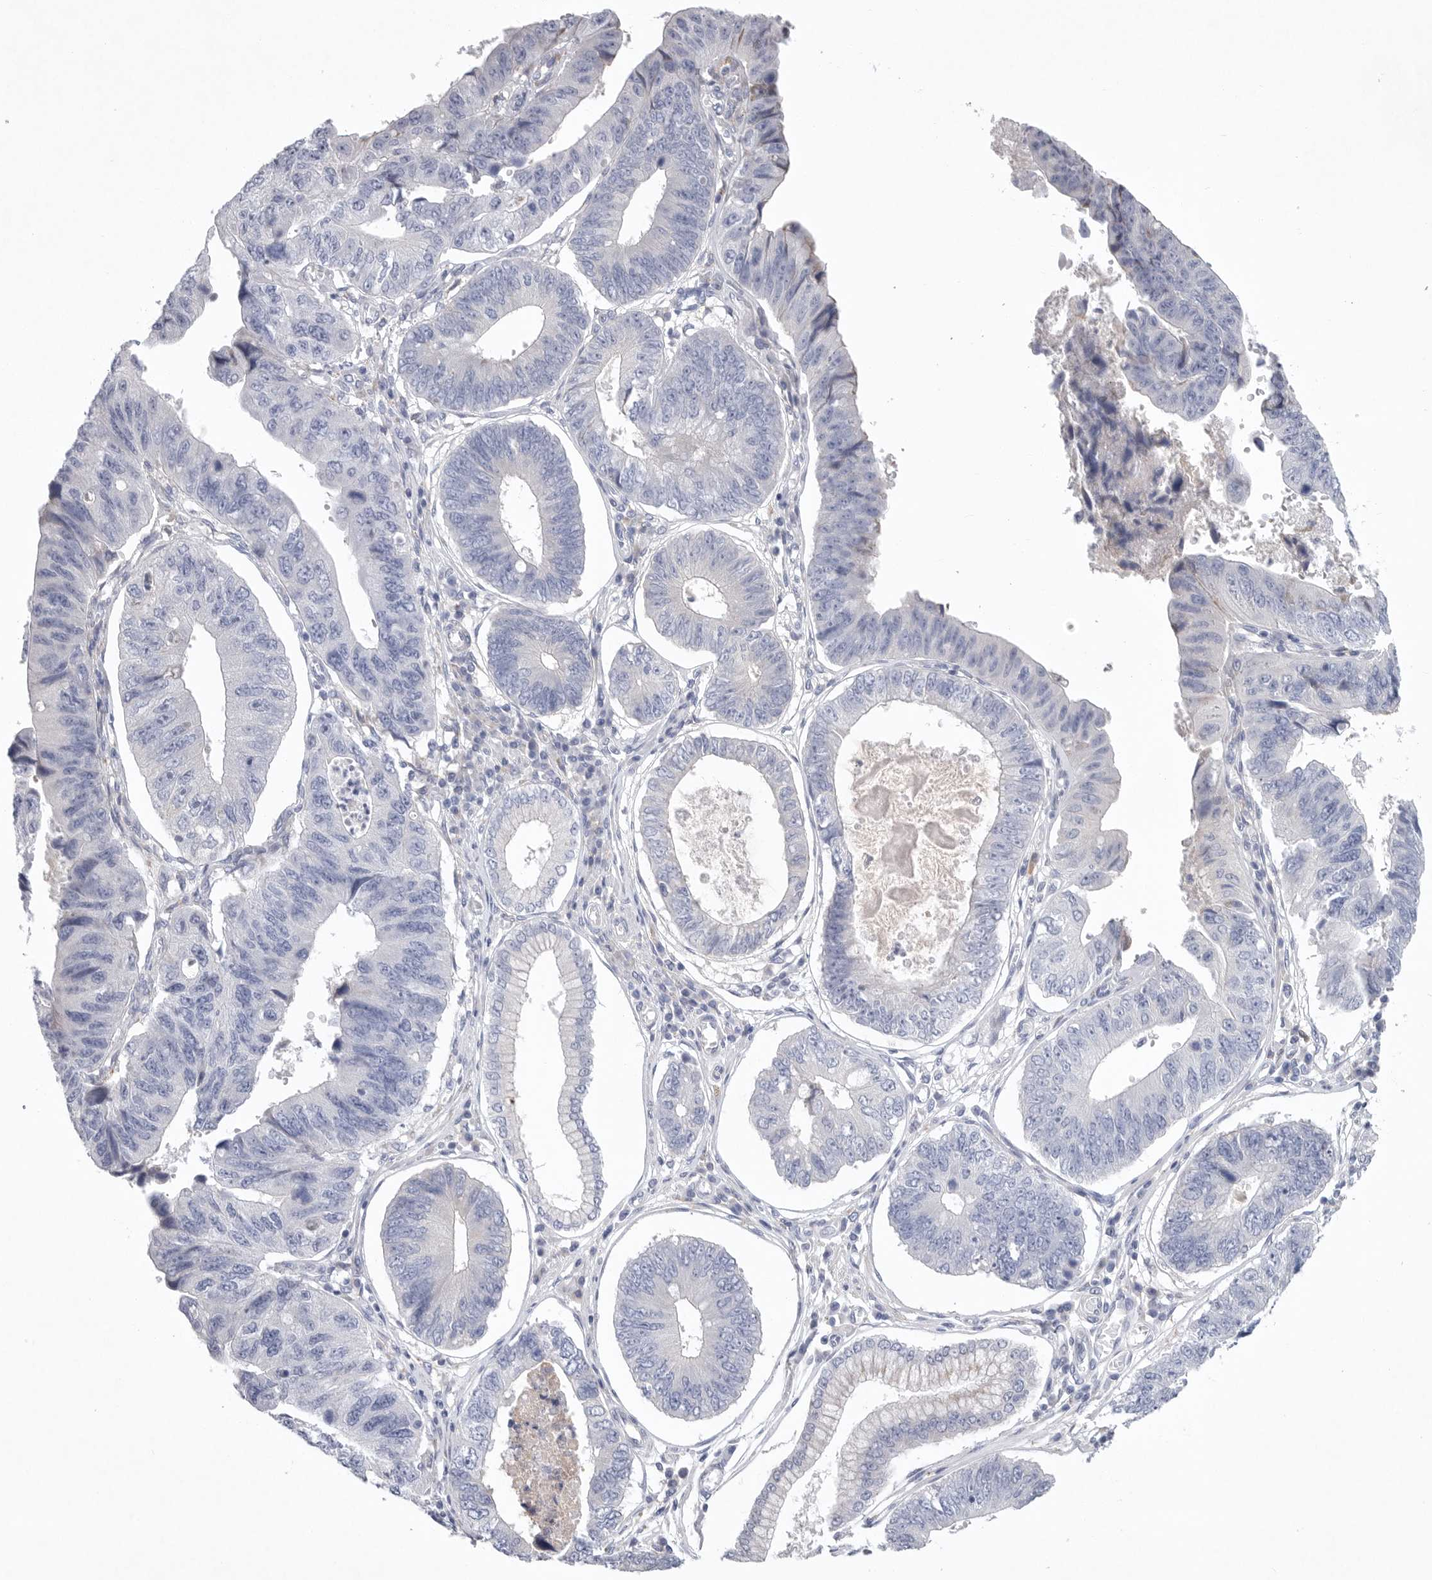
{"staining": {"intensity": "negative", "quantity": "none", "location": "none"}, "tissue": "stomach cancer", "cell_type": "Tumor cells", "image_type": "cancer", "snomed": [{"axis": "morphology", "description": "Adenocarcinoma, NOS"}, {"axis": "topography", "description": "Stomach"}], "caption": "The histopathology image reveals no significant expression in tumor cells of stomach cancer.", "gene": "CAMK2B", "patient": {"sex": "male", "age": 59}}